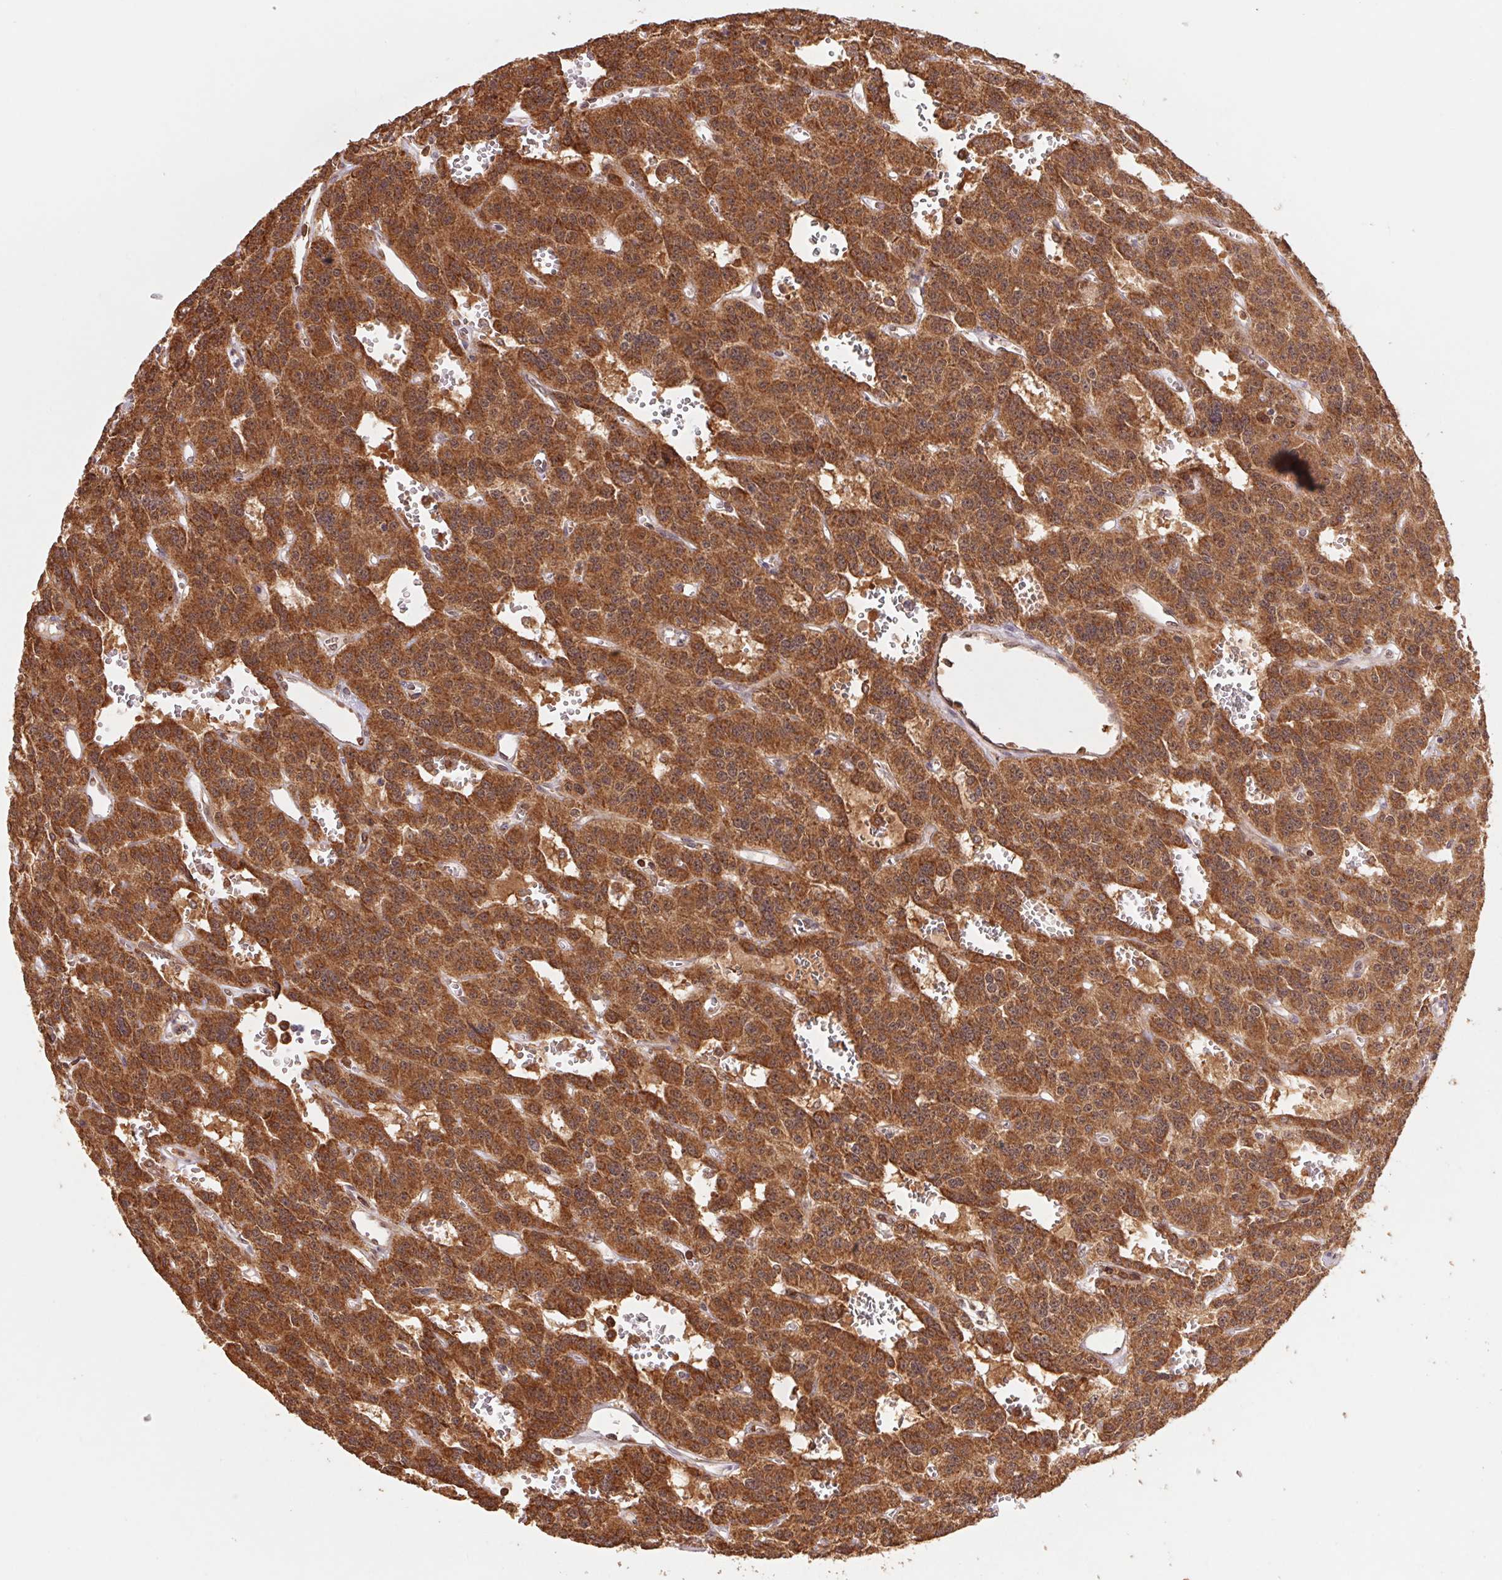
{"staining": {"intensity": "strong", "quantity": ">75%", "location": "cytoplasmic/membranous"}, "tissue": "carcinoid", "cell_type": "Tumor cells", "image_type": "cancer", "snomed": [{"axis": "morphology", "description": "Carcinoid, malignant, NOS"}, {"axis": "topography", "description": "Lung"}], "caption": "An image of human carcinoid (malignant) stained for a protein displays strong cytoplasmic/membranous brown staining in tumor cells.", "gene": "URM1", "patient": {"sex": "female", "age": 71}}